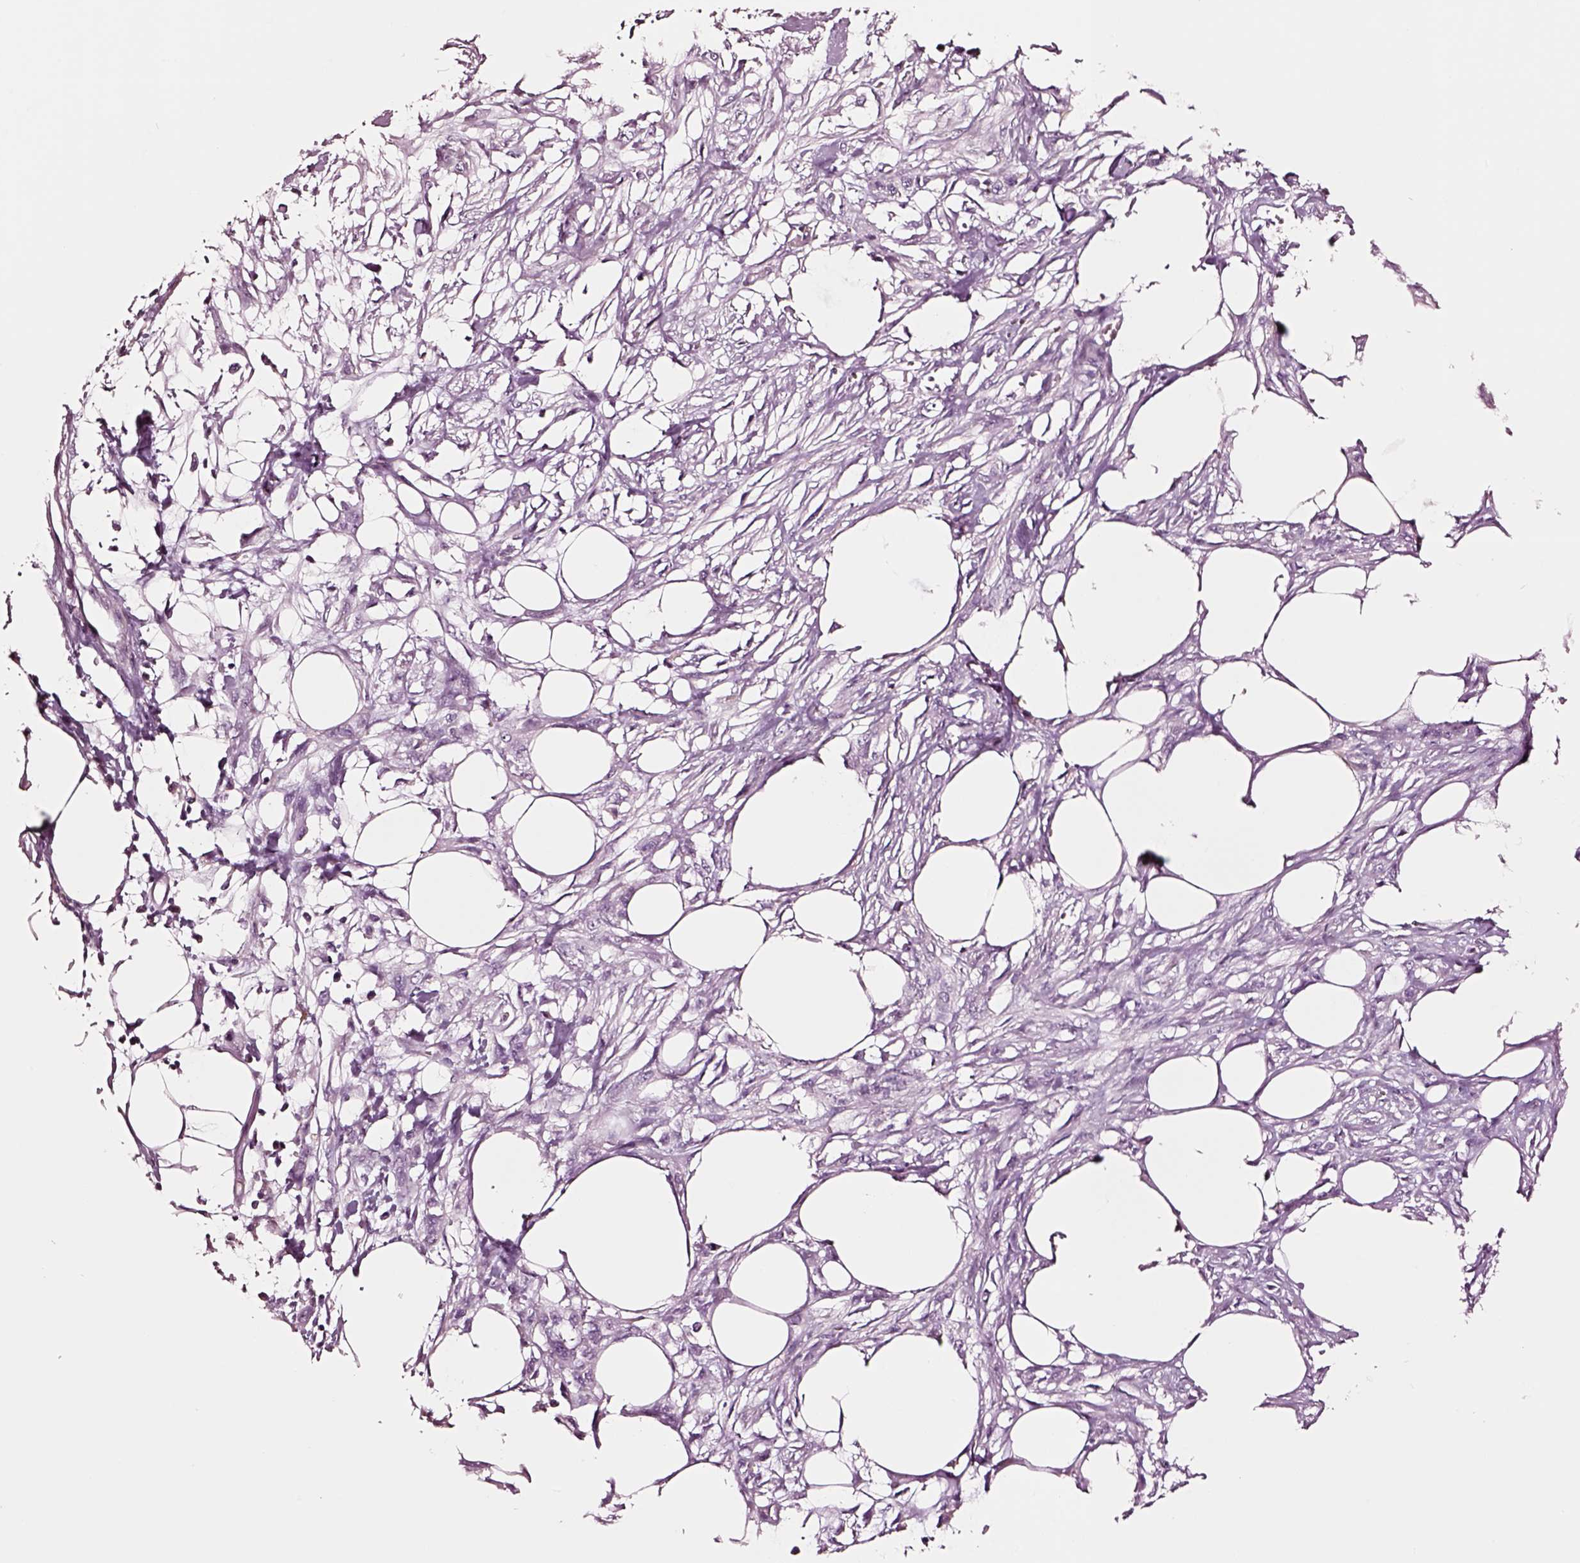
{"staining": {"intensity": "negative", "quantity": "none", "location": "none"}, "tissue": "skin cancer", "cell_type": "Tumor cells", "image_type": "cancer", "snomed": [{"axis": "morphology", "description": "Squamous cell carcinoma, NOS"}, {"axis": "topography", "description": "Skin"}], "caption": "This is a micrograph of immunohistochemistry (IHC) staining of squamous cell carcinoma (skin), which shows no expression in tumor cells.", "gene": "SOX10", "patient": {"sex": "female", "age": 59}}